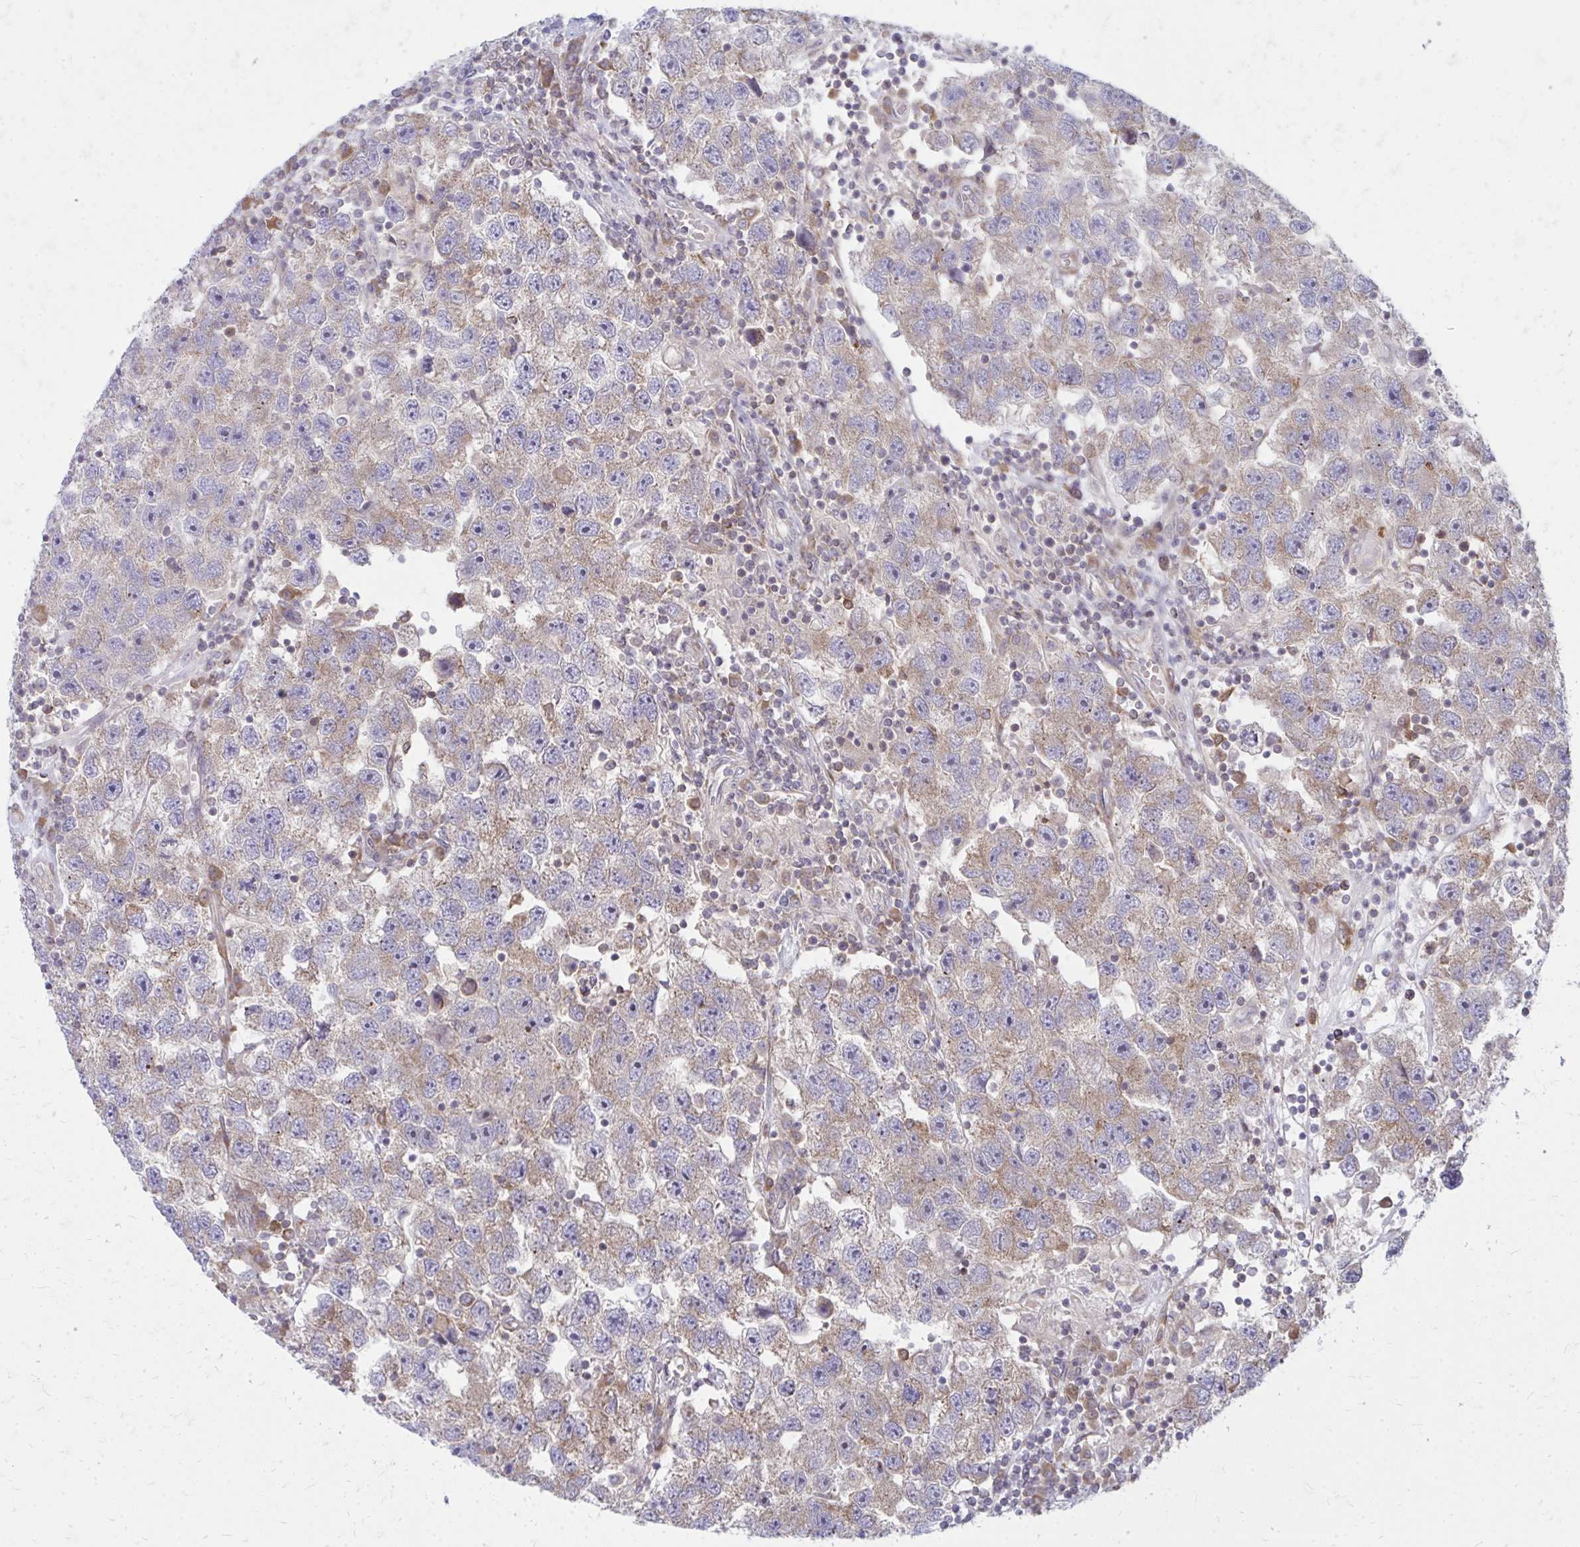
{"staining": {"intensity": "weak", "quantity": ">75%", "location": "cytoplasmic/membranous"}, "tissue": "testis cancer", "cell_type": "Tumor cells", "image_type": "cancer", "snomed": [{"axis": "morphology", "description": "Seminoma, NOS"}, {"axis": "topography", "description": "Testis"}], "caption": "Human seminoma (testis) stained with a brown dye exhibits weak cytoplasmic/membranous positive positivity in about >75% of tumor cells.", "gene": "ASAP1", "patient": {"sex": "male", "age": 26}}